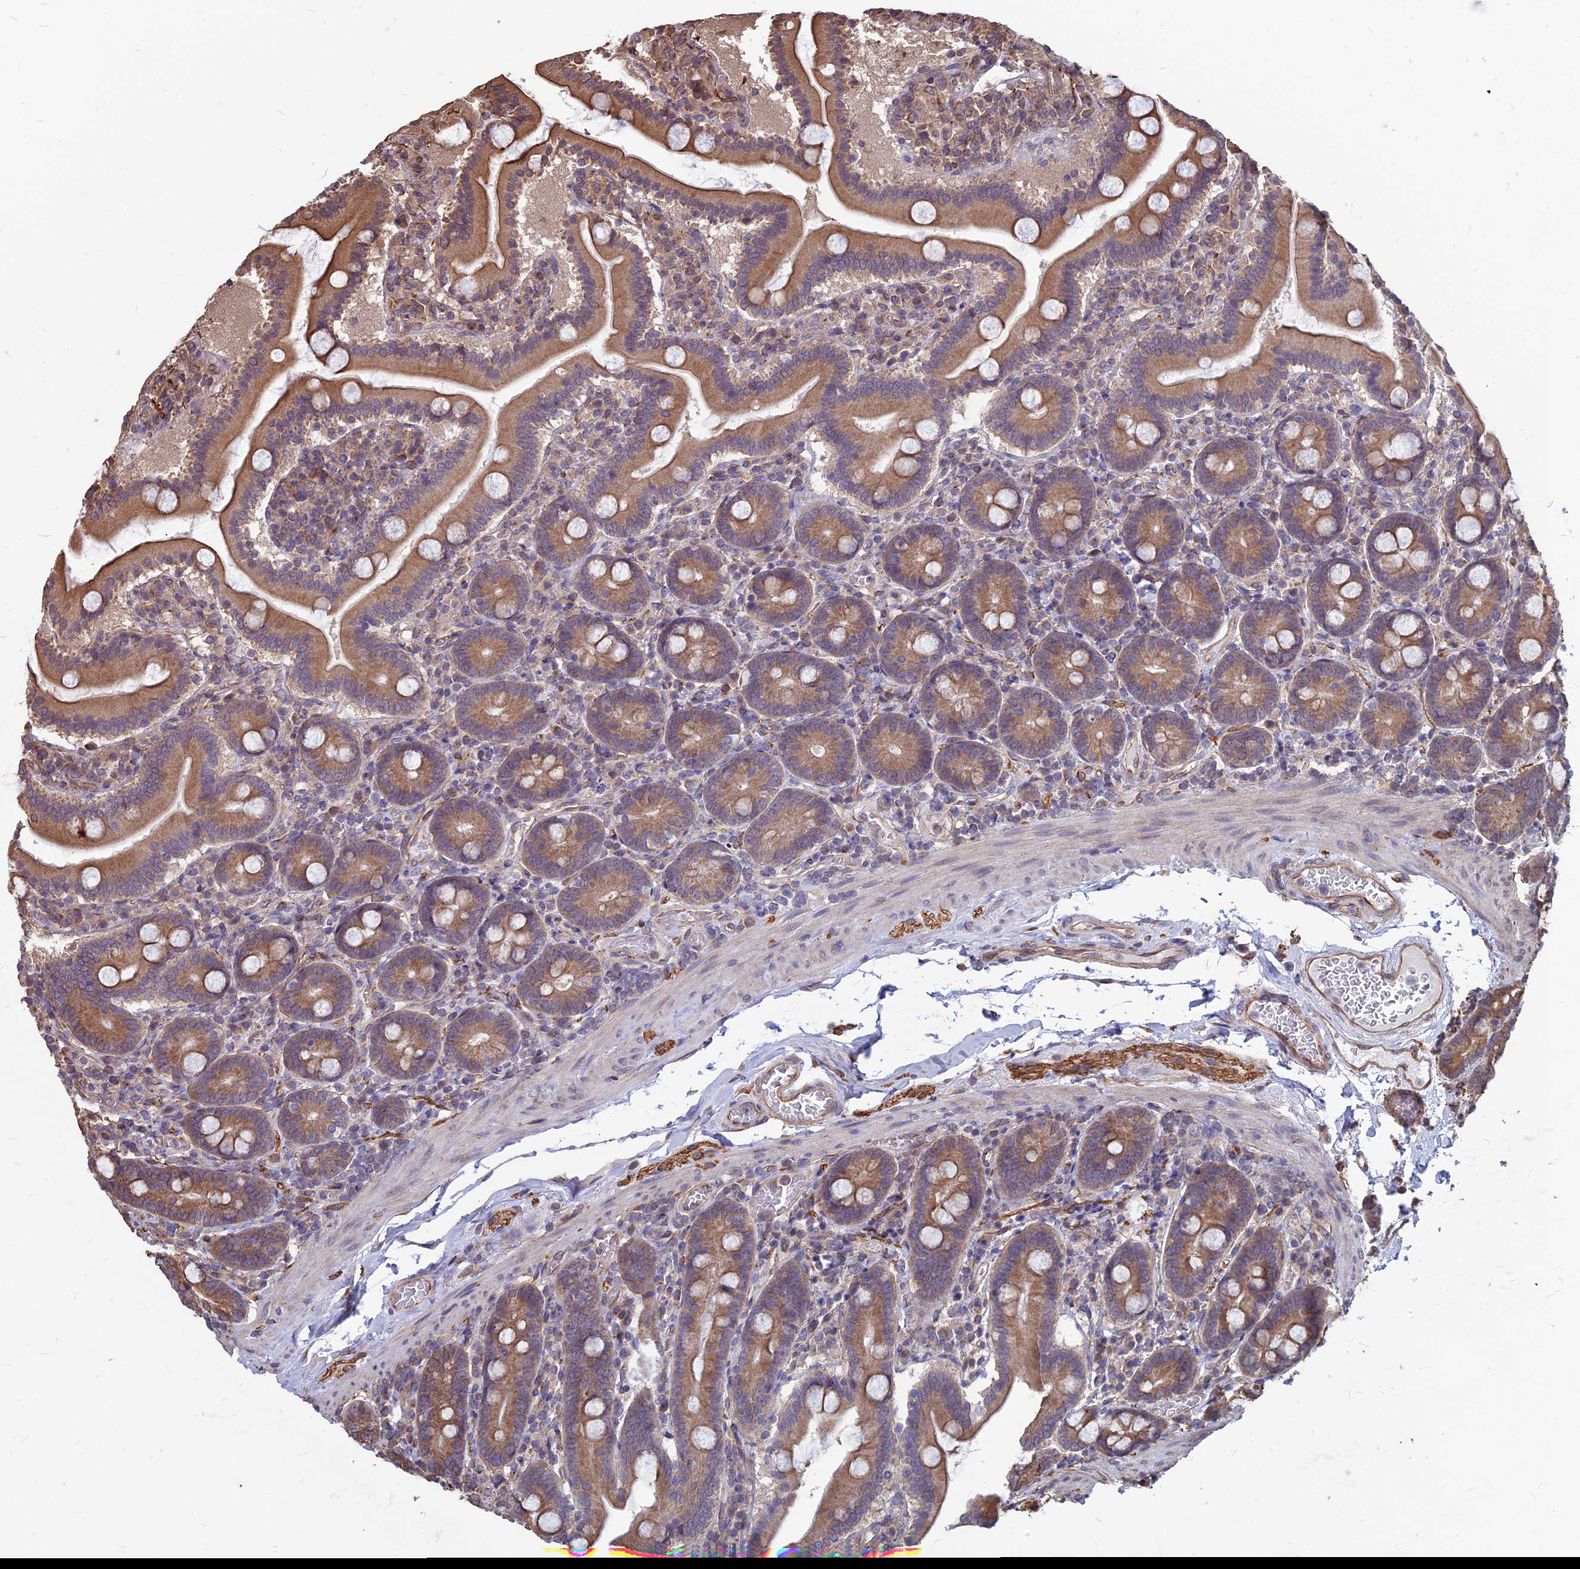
{"staining": {"intensity": "moderate", "quantity": ">75%", "location": "cytoplasmic/membranous"}, "tissue": "duodenum", "cell_type": "Glandular cells", "image_type": "normal", "snomed": [{"axis": "morphology", "description": "Normal tissue, NOS"}, {"axis": "topography", "description": "Duodenum"}], "caption": "An image showing moderate cytoplasmic/membranous positivity in approximately >75% of glandular cells in unremarkable duodenum, as visualized by brown immunohistochemical staining.", "gene": "LSM6", "patient": {"sex": "male", "age": 55}}